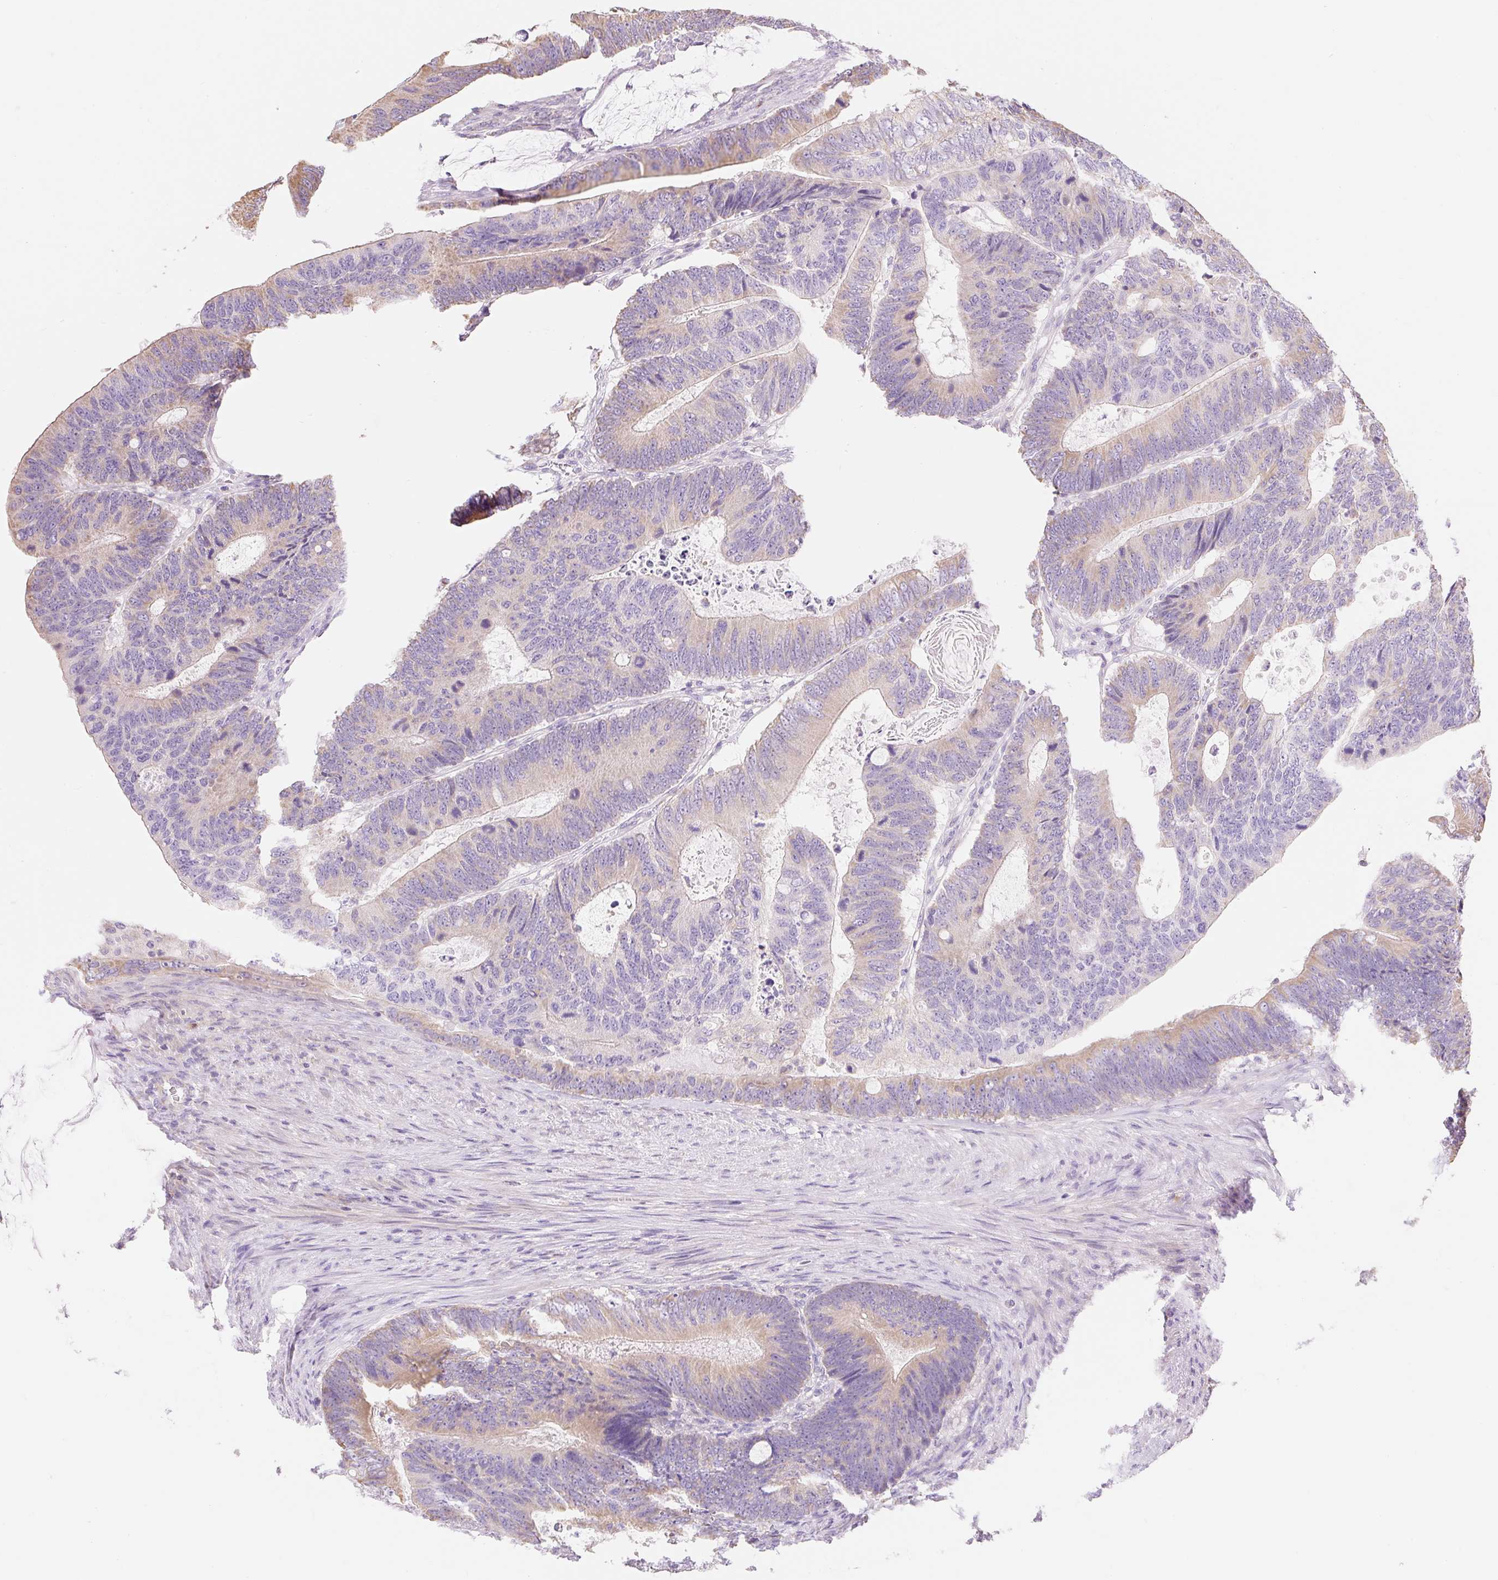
{"staining": {"intensity": "weak", "quantity": ">75%", "location": "cytoplasmic/membranous"}, "tissue": "colorectal cancer", "cell_type": "Tumor cells", "image_type": "cancer", "snomed": [{"axis": "morphology", "description": "Adenocarcinoma, NOS"}, {"axis": "topography", "description": "Colon"}], "caption": "The histopathology image shows staining of adenocarcinoma (colorectal), revealing weak cytoplasmic/membranous protein expression (brown color) within tumor cells.", "gene": "DHX35", "patient": {"sex": "male", "age": 62}}